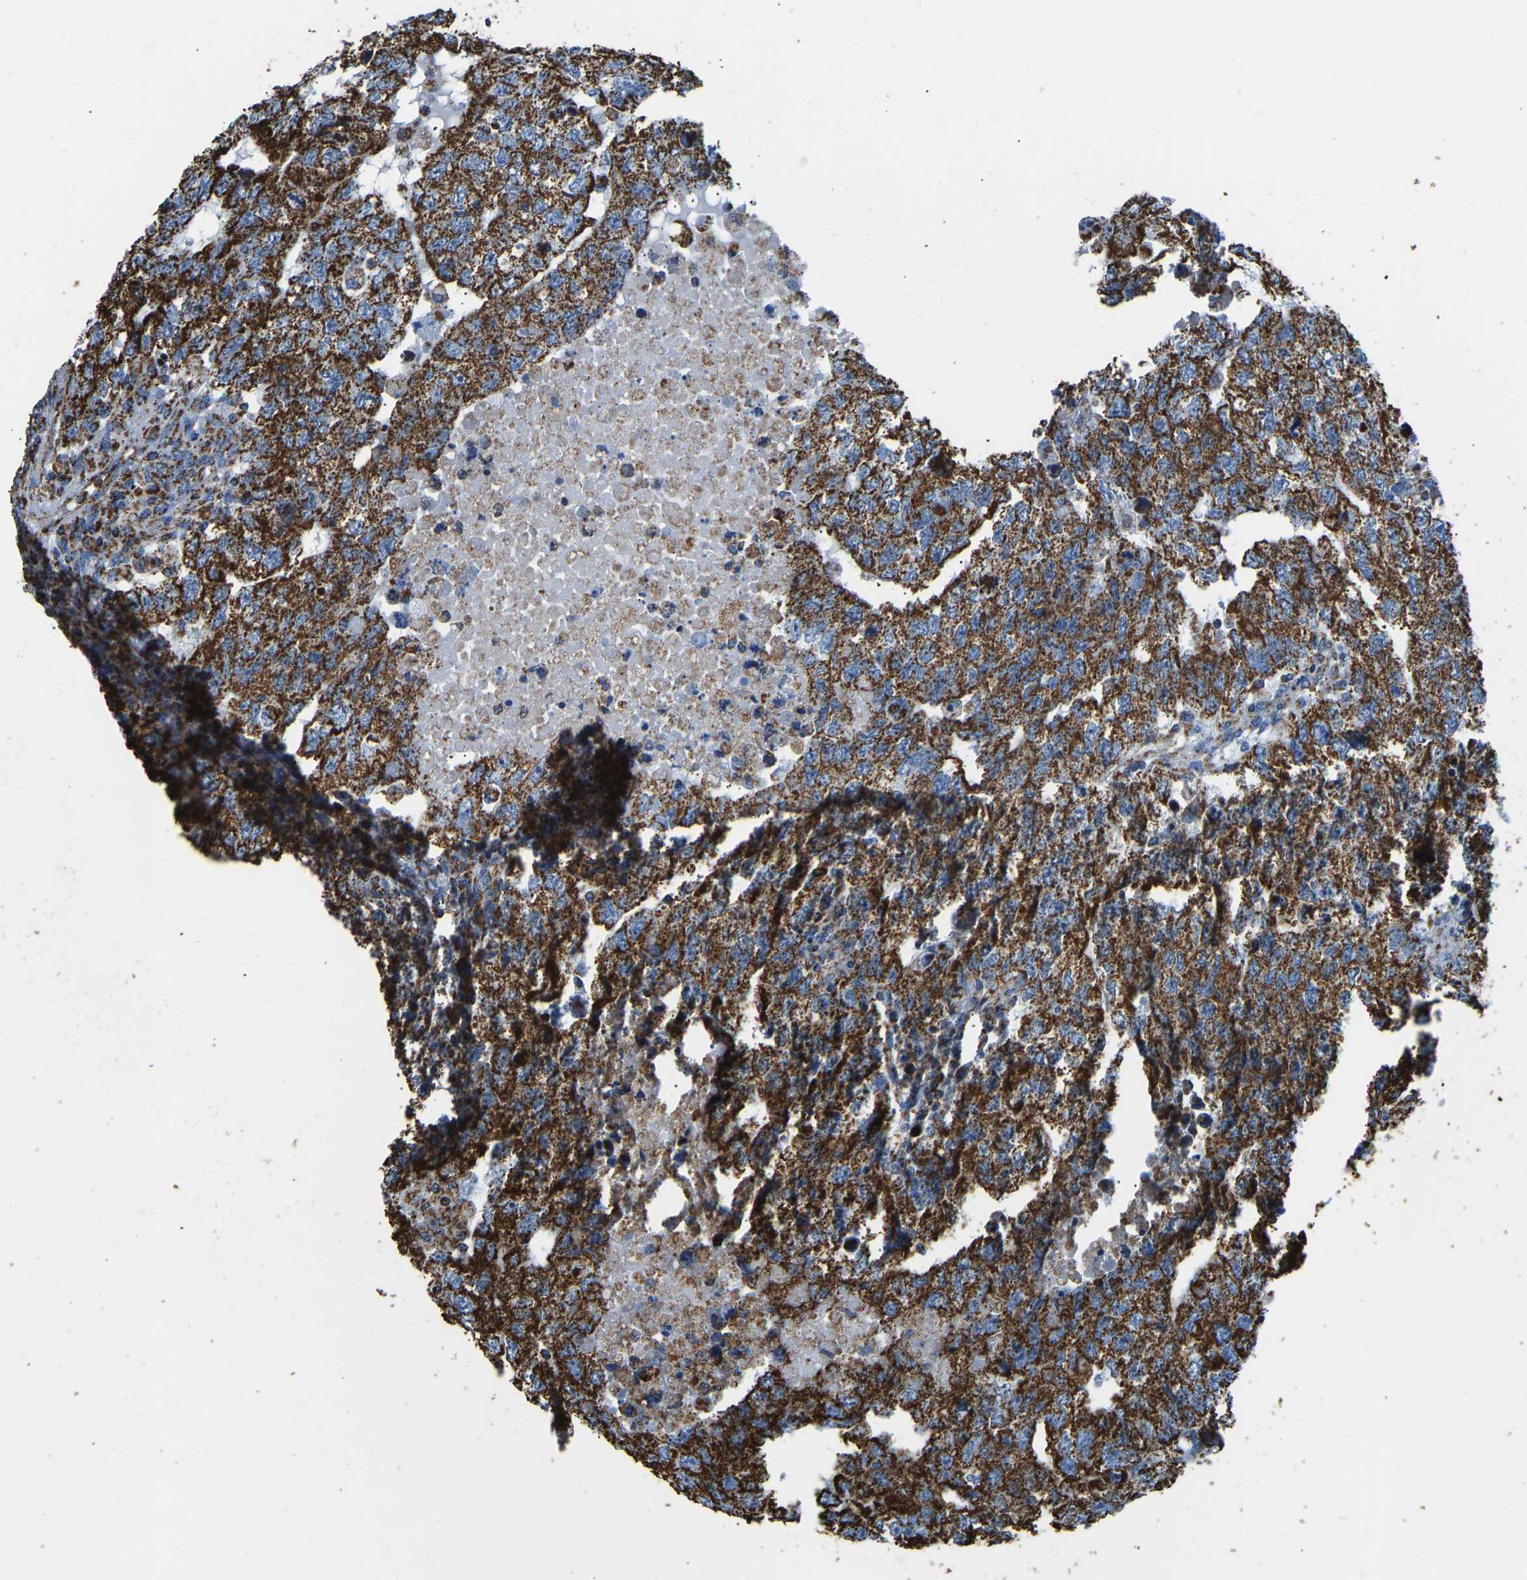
{"staining": {"intensity": "strong", "quantity": ">75%", "location": "cytoplasmic/membranous"}, "tissue": "testis cancer", "cell_type": "Tumor cells", "image_type": "cancer", "snomed": [{"axis": "morphology", "description": "Carcinoma, Embryonal, NOS"}, {"axis": "topography", "description": "Testis"}], "caption": "Embryonal carcinoma (testis) stained with a protein marker exhibits strong staining in tumor cells.", "gene": "IRX6", "patient": {"sex": "male", "age": 36}}